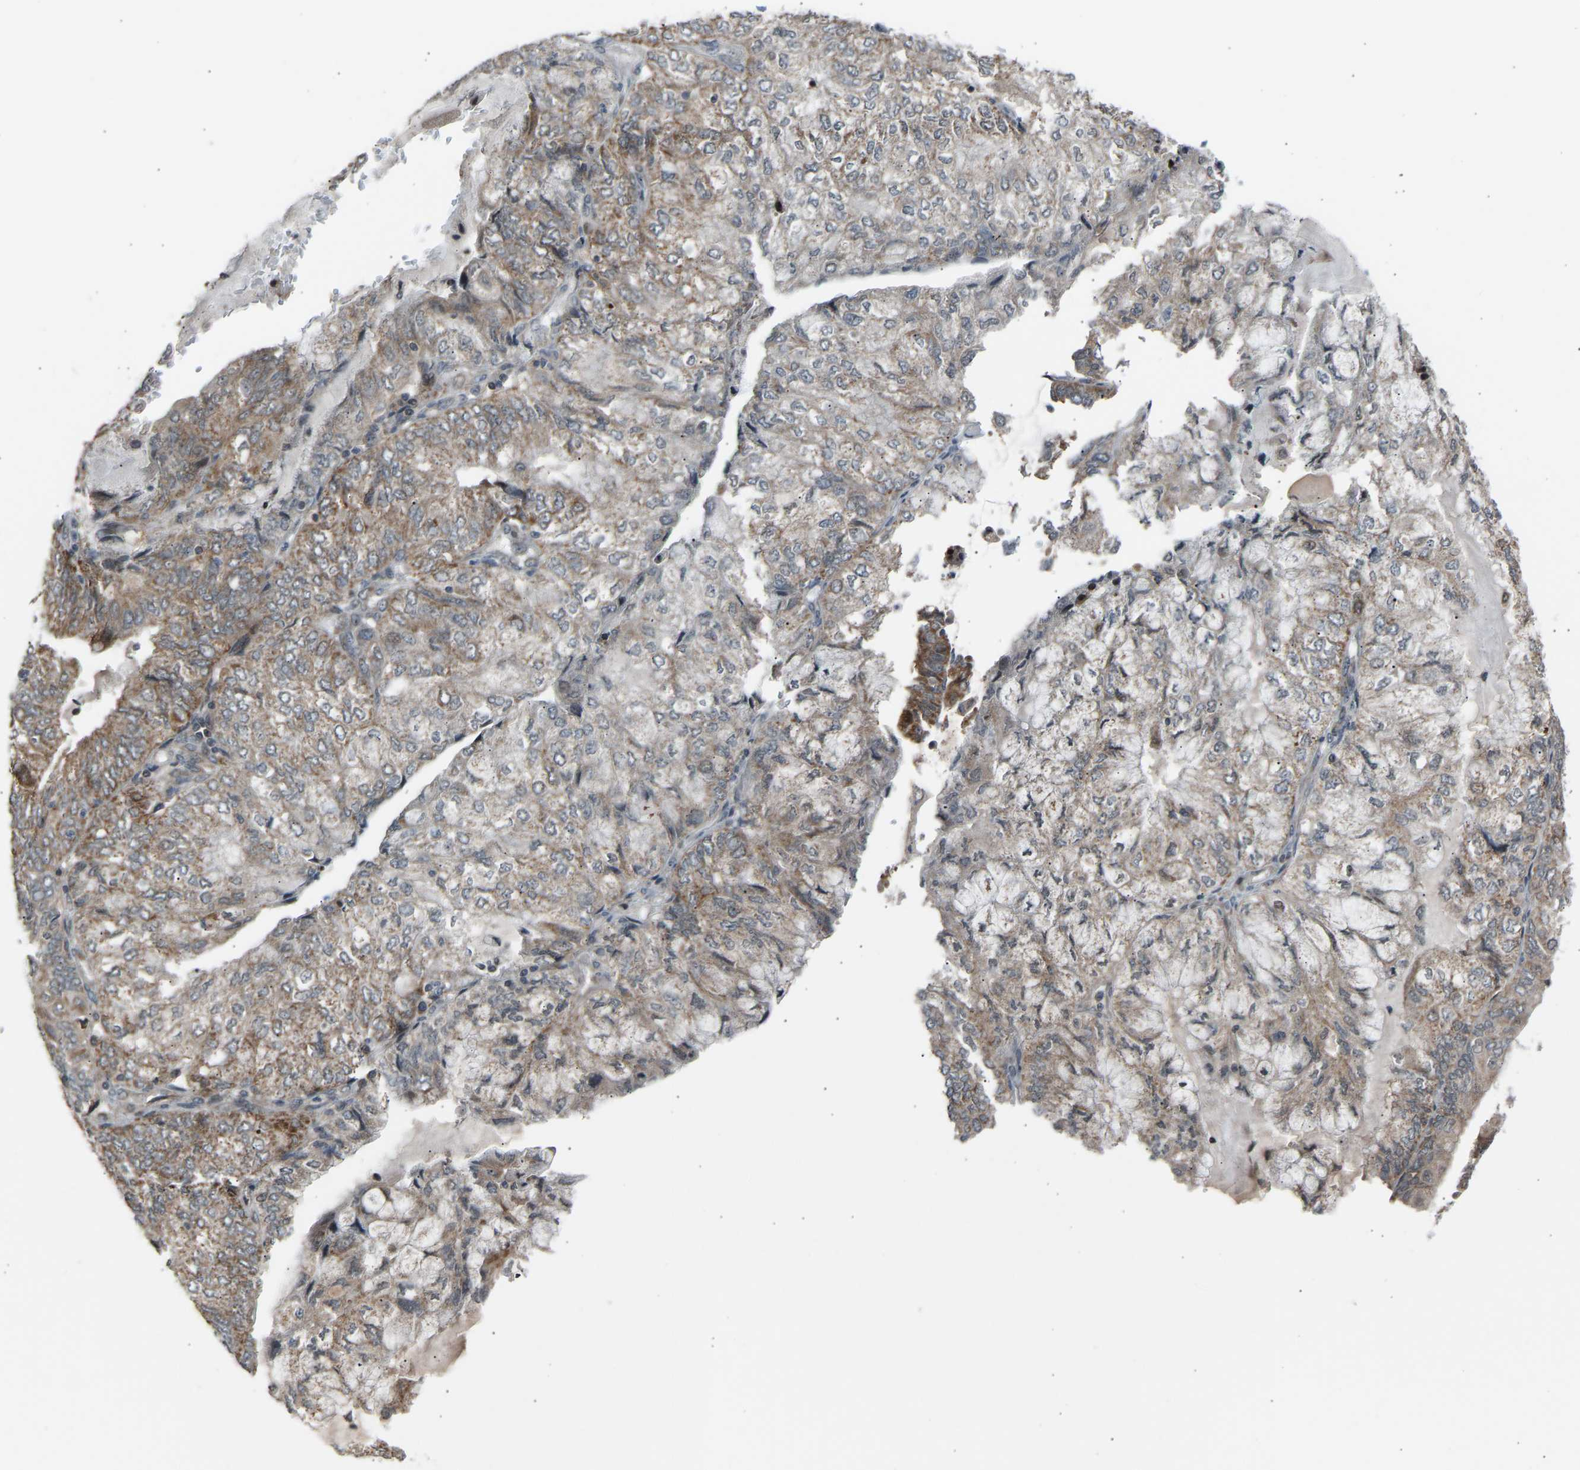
{"staining": {"intensity": "moderate", "quantity": "25%-75%", "location": "cytoplasmic/membranous"}, "tissue": "endometrial cancer", "cell_type": "Tumor cells", "image_type": "cancer", "snomed": [{"axis": "morphology", "description": "Adenocarcinoma, NOS"}, {"axis": "topography", "description": "Endometrium"}], "caption": "The histopathology image reveals immunohistochemical staining of endometrial adenocarcinoma. There is moderate cytoplasmic/membranous staining is identified in approximately 25%-75% of tumor cells. (brown staining indicates protein expression, while blue staining denotes nuclei).", "gene": "SLIRP", "patient": {"sex": "female", "age": 81}}